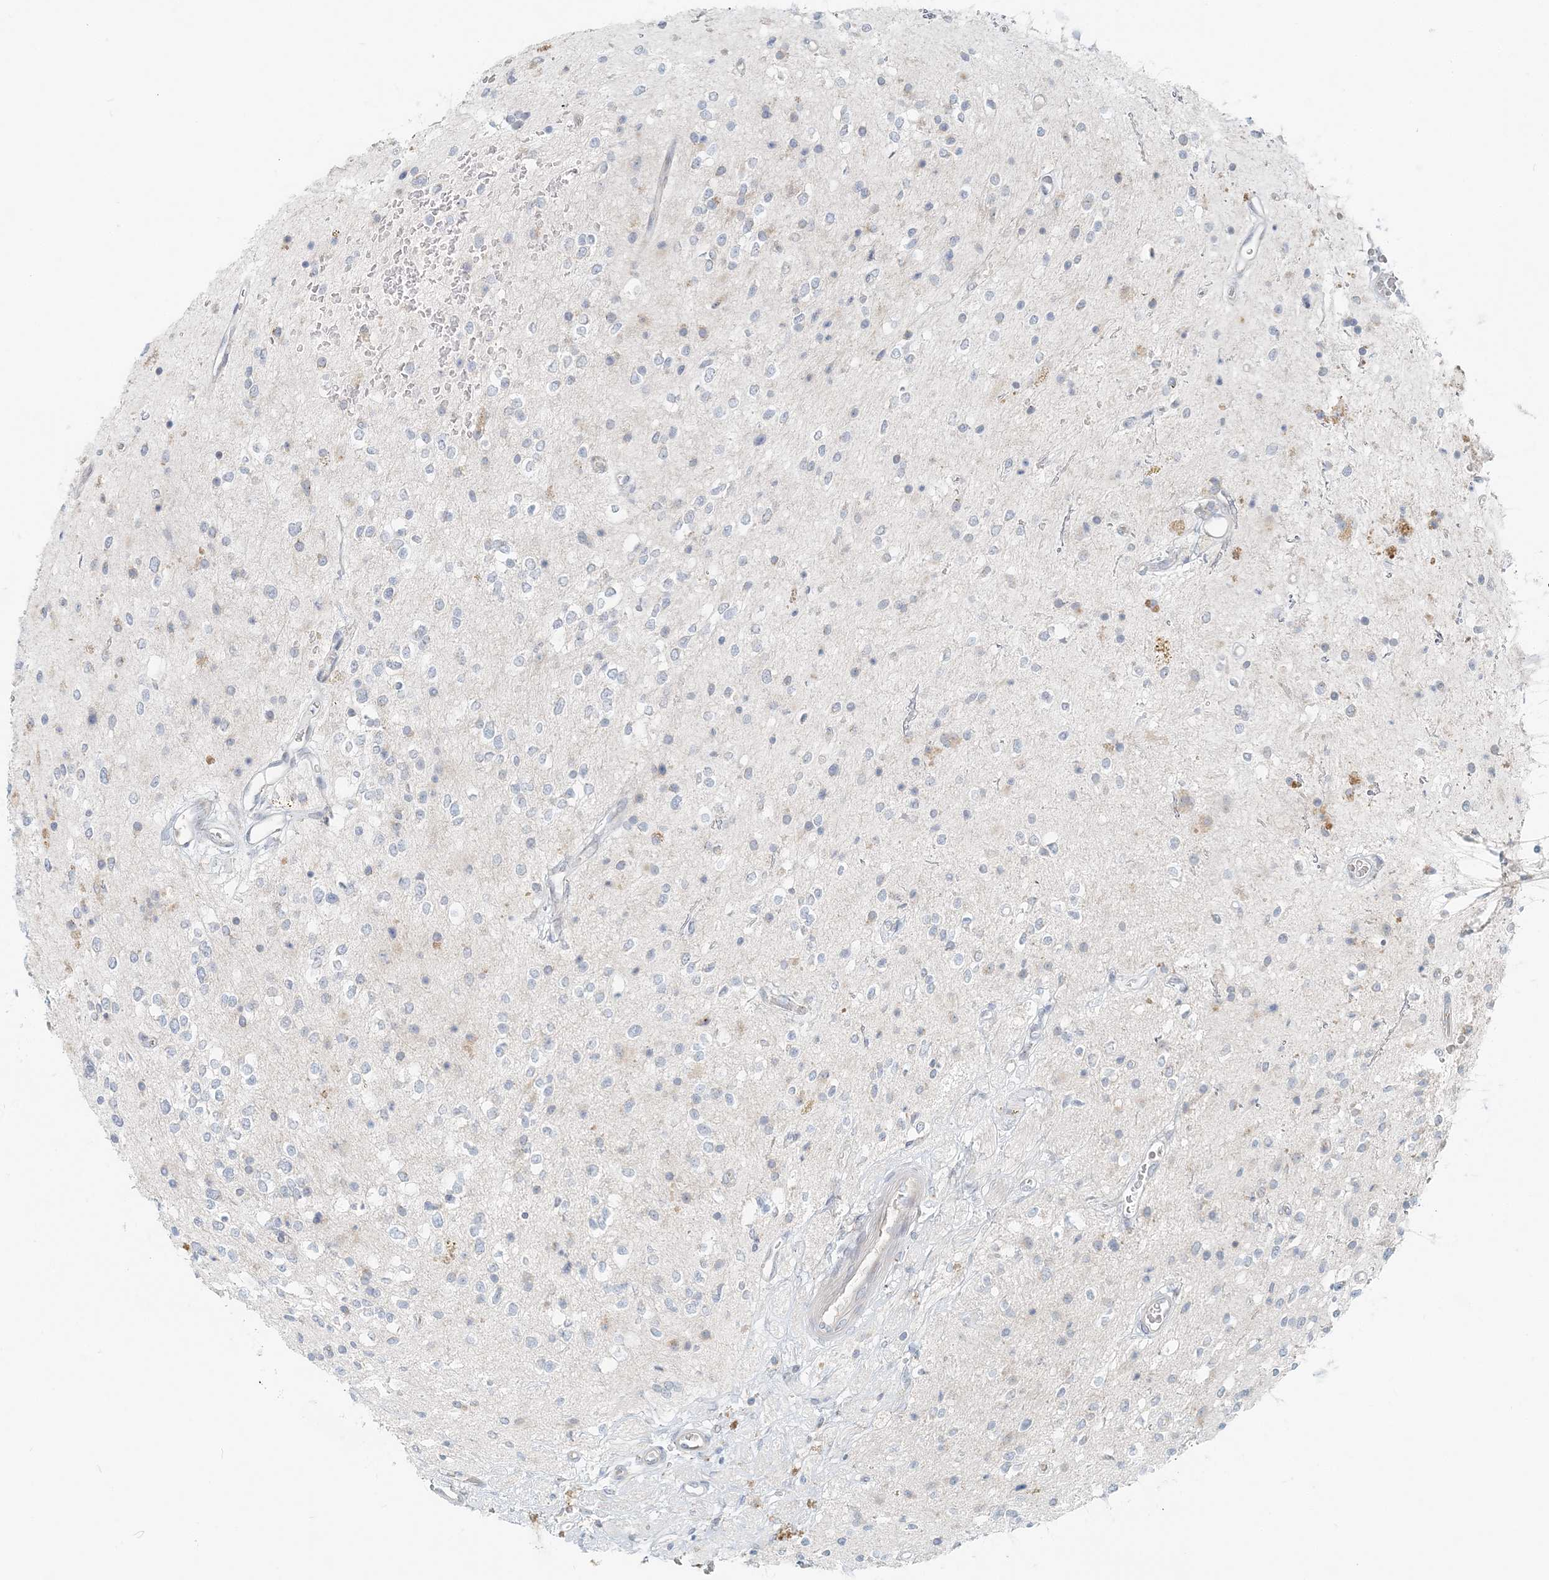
{"staining": {"intensity": "negative", "quantity": "none", "location": "none"}, "tissue": "glioma", "cell_type": "Tumor cells", "image_type": "cancer", "snomed": [{"axis": "morphology", "description": "Glioma, malignant, High grade"}, {"axis": "topography", "description": "Brain"}], "caption": "Immunohistochemistry (IHC) image of human high-grade glioma (malignant) stained for a protein (brown), which shows no expression in tumor cells.", "gene": "NAA11", "patient": {"sex": "male", "age": 34}}